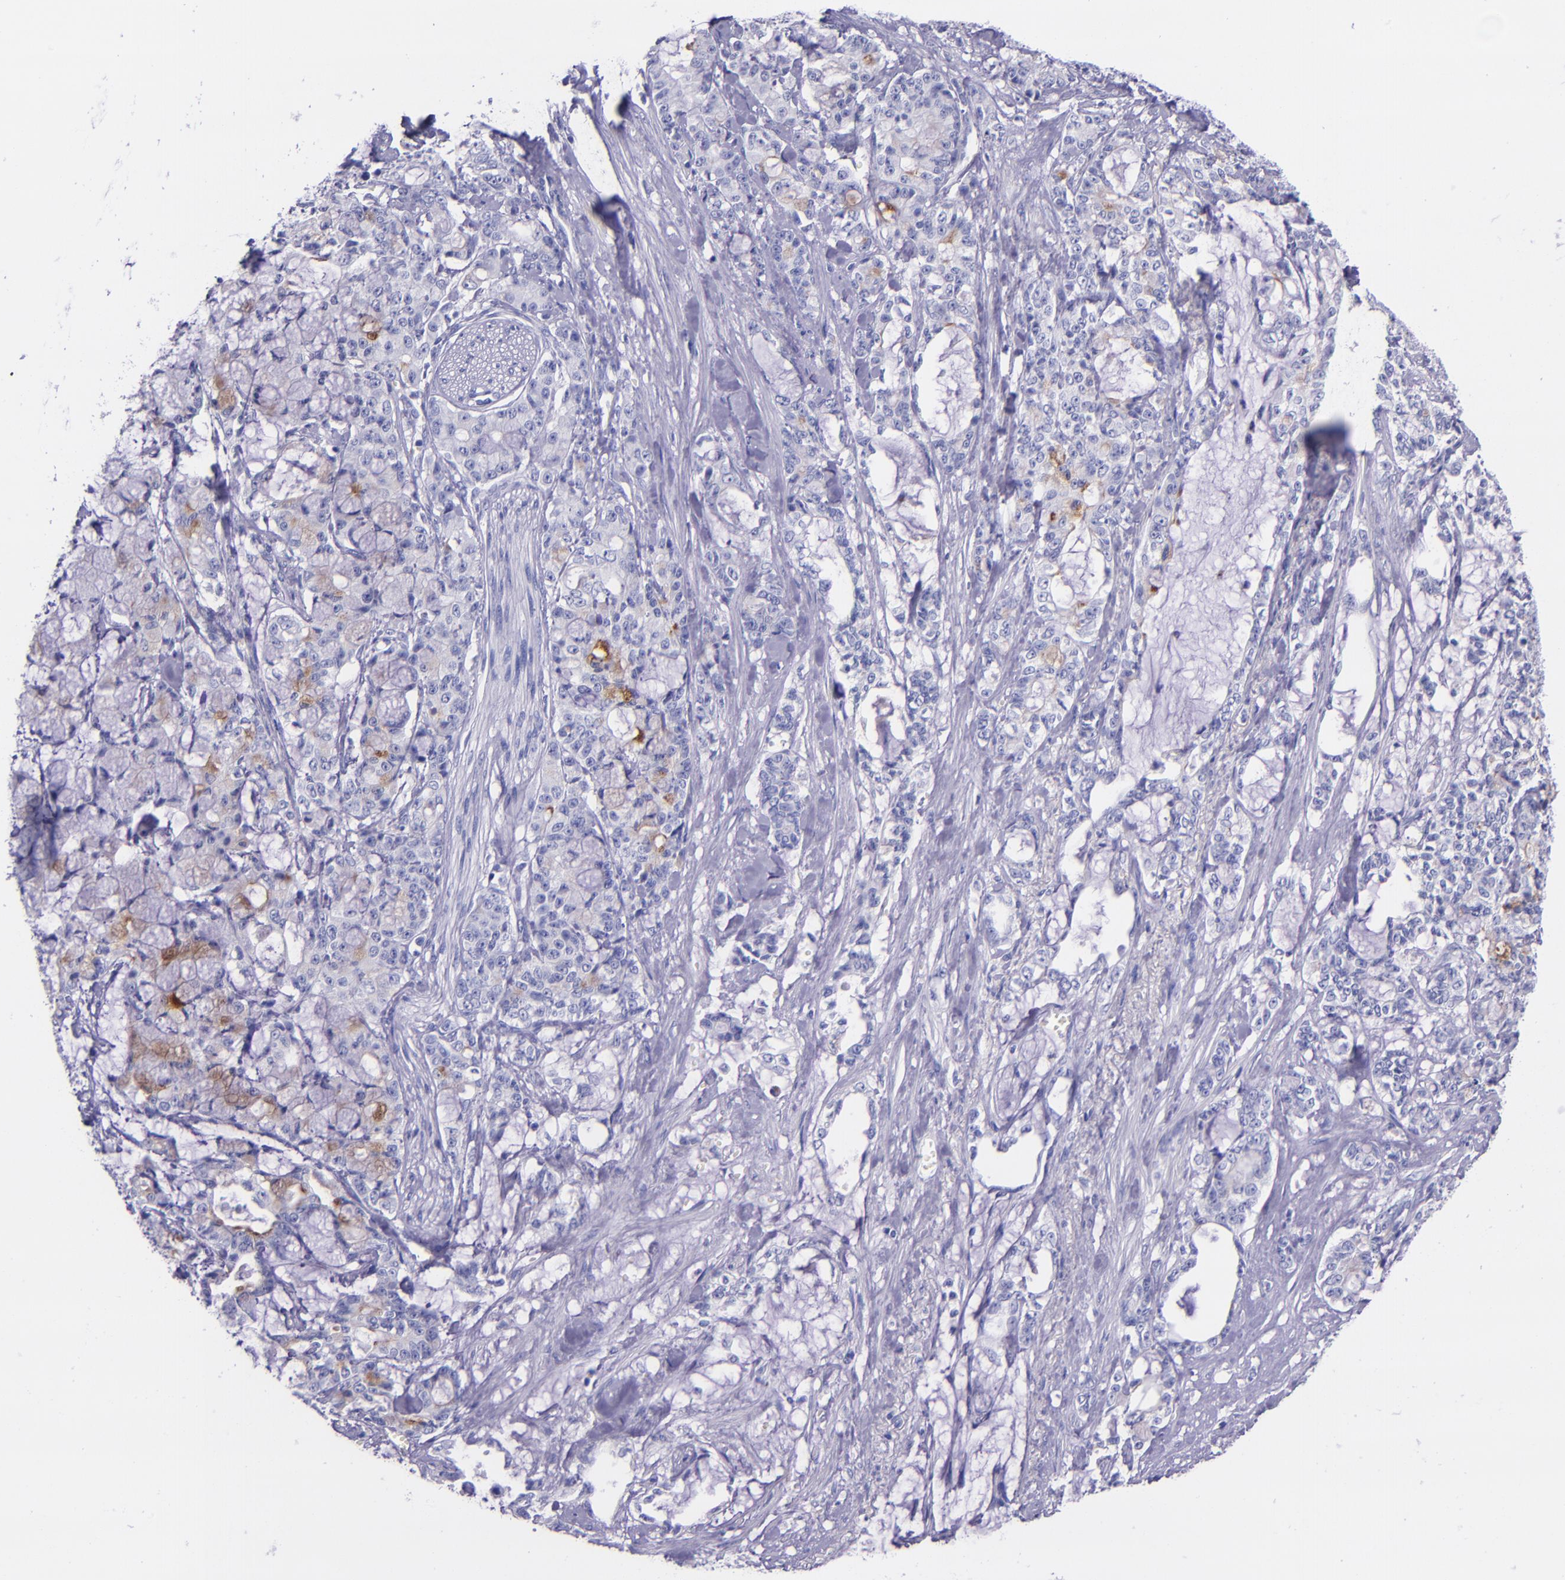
{"staining": {"intensity": "weak", "quantity": "<25%", "location": "cytoplasmic/membranous"}, "tissue": "pancreatic cancer", "cell_type": "Tumor cells", "image_type": "cancer", "snomed": [{"axis": "morphology", "description": "Adenocarcinoma, NOS"}, {"axis": "topography", "description": "Pancreas"}], "caption": "There is no significant expression in tumor cells of pancreatic adenocarcinoma.", "gene": "SLPI", "patient": {"sex": "female", "age": 73}}